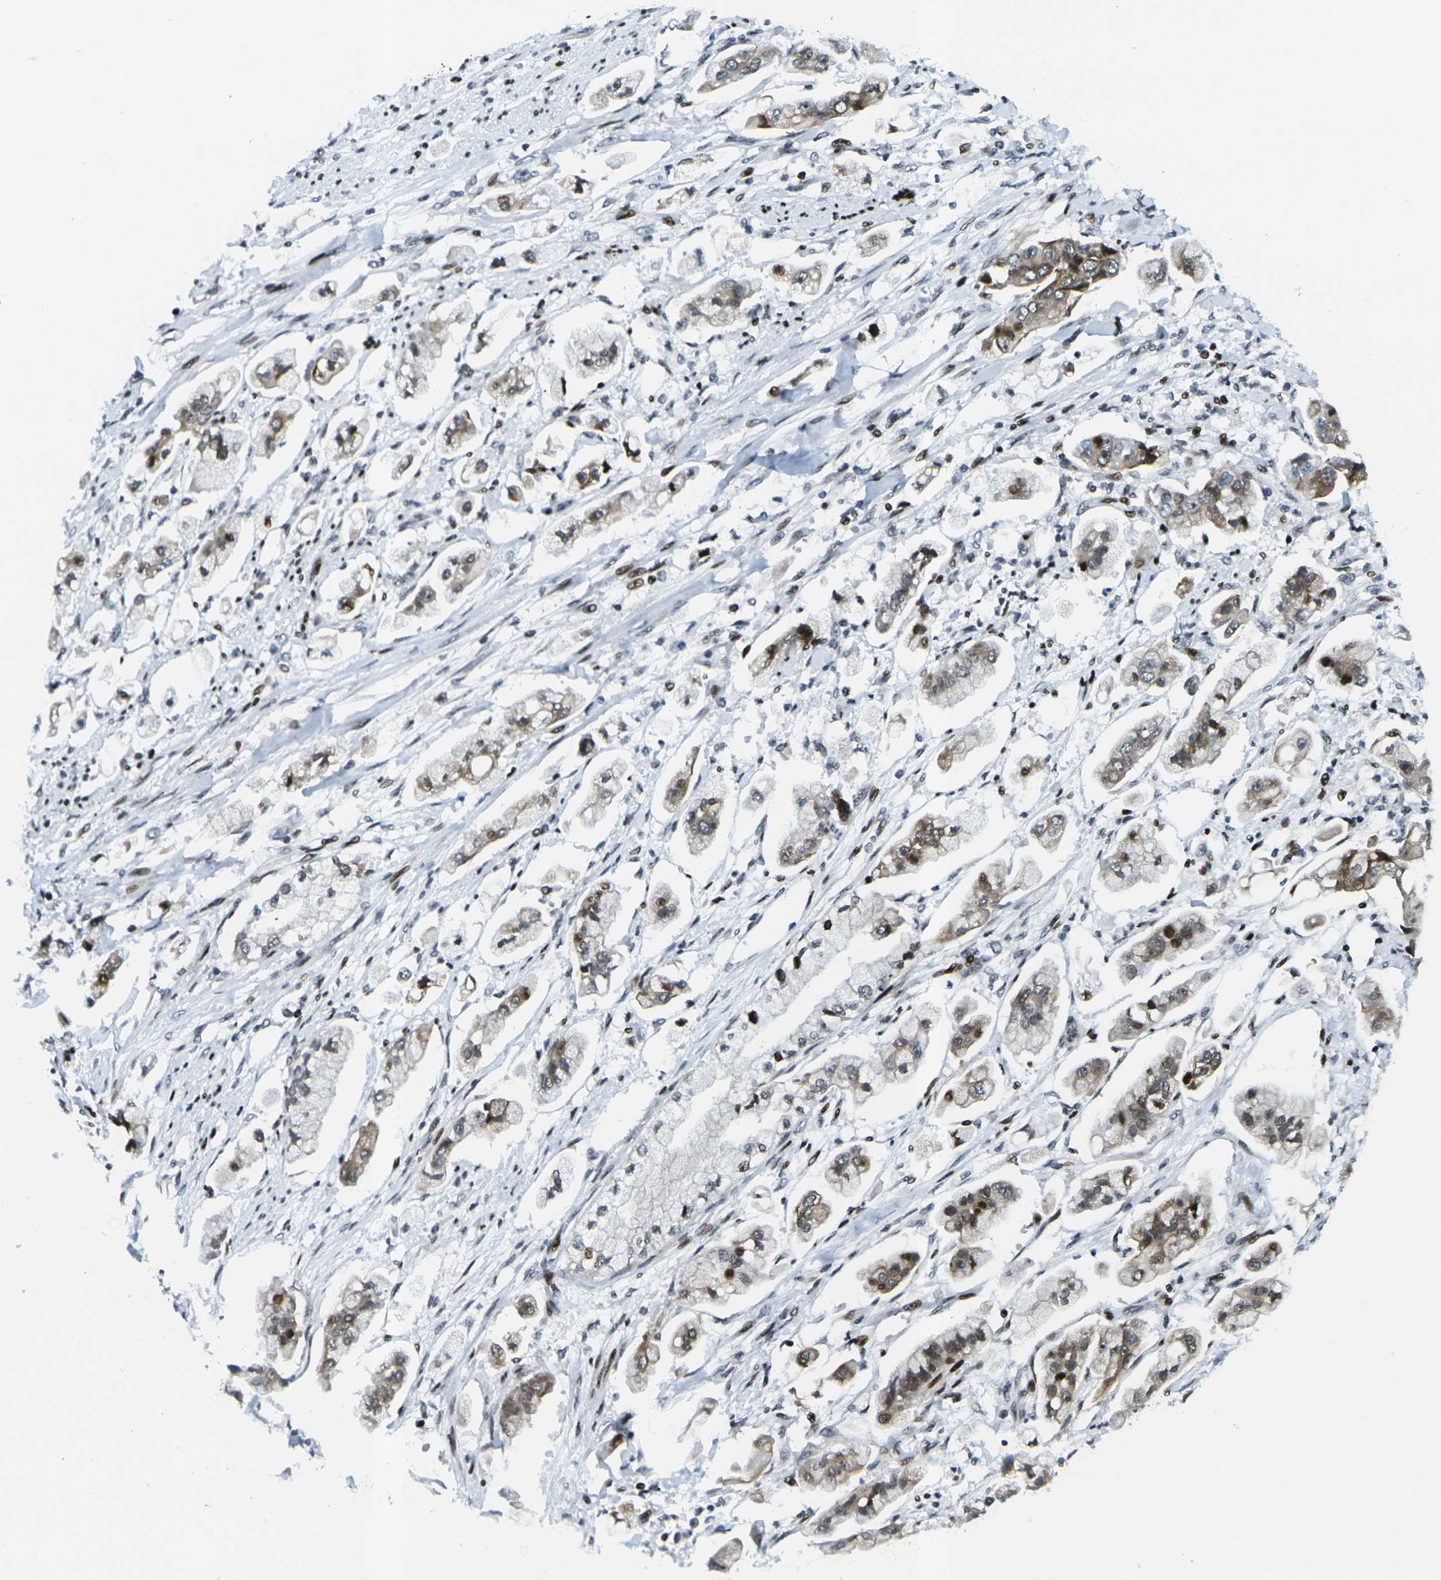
{"staining": {"intensity": "moderate", "quantity": ">75%", "location": "cytoplasmic/membranous,nuclear"}, "tissue": "stomach cancer", "cell_type": "Tumor cells", "image_type": "cancer", "snomed": [{"axis": "morphology", "description": "Adenocarcinoma, NOS"}, {"axis": "topography", "description": "Stomach"}], "caption": "Tumor cells demonstrate medium levels of moderate cytoplasmic/membranous and nuclear positivity in approximately >75% of cells in stomach adenocarcinoma. The protein of interest is stained brown, and the nuclei are stained in blue (DAB (3,3'-diaminobenzidine) IHC with brightfield microscopy, high magnification).", "gene": "H3-3A", "patient": {"sex": "male", "age": 62}}